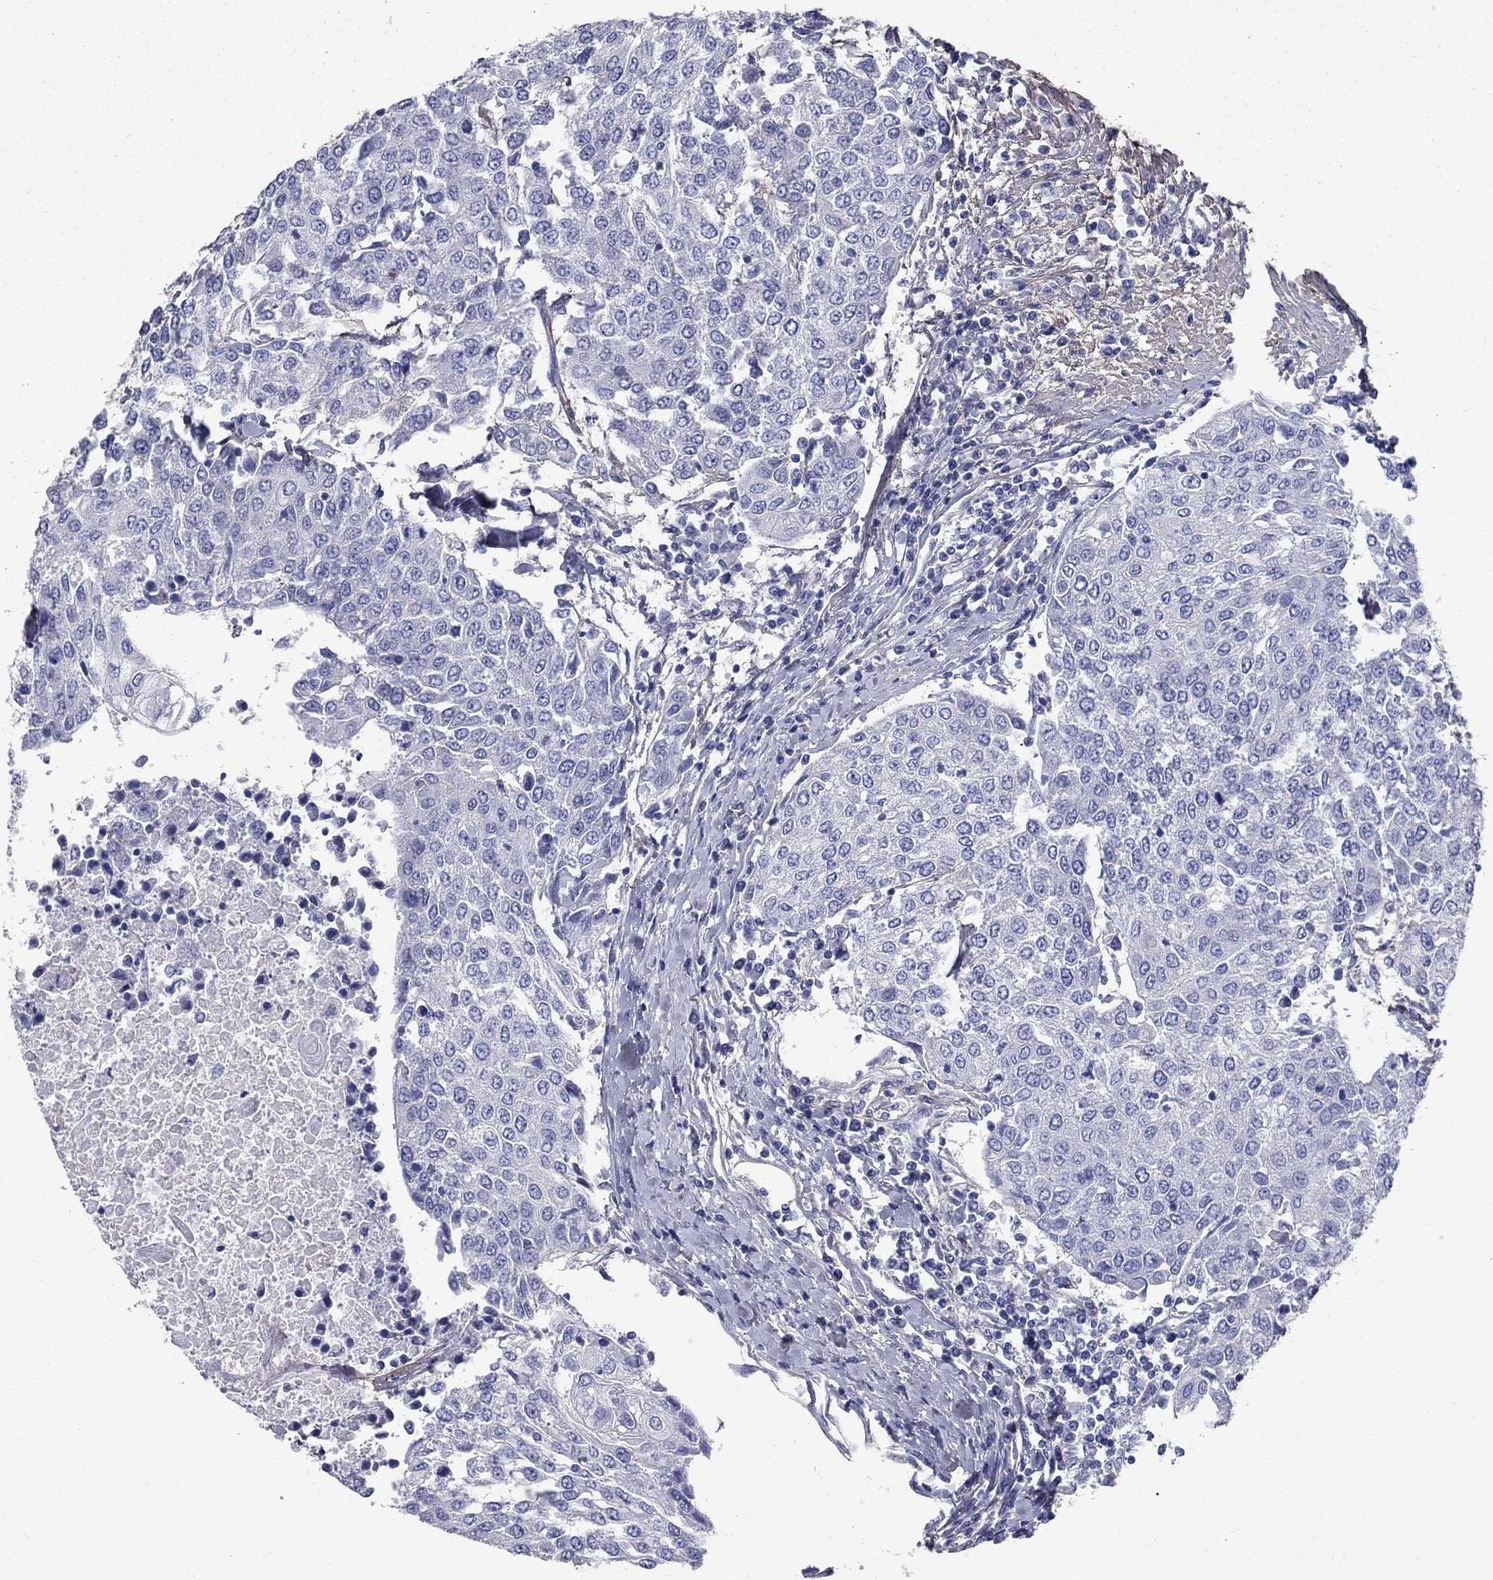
{"staining": {"intensity": "negative", "quantity": "none", "location": "none"}, "tissue": "urothelial cancer", "cell_type": "Tumor cells", "image_type": "cancer", "snomed": [{"axis": "morphology", "description": "Urothelial carcinoma, High grade"}, {"axis": "topography", "description": "Urinary bladder"}], "caption": "There is no significant expression in tumor cells of high-grade urothelial carcinoma. Nuclei are stained in blue.", "gene": "ANXA10", "patient": {"sex": "female", "age": 85}}